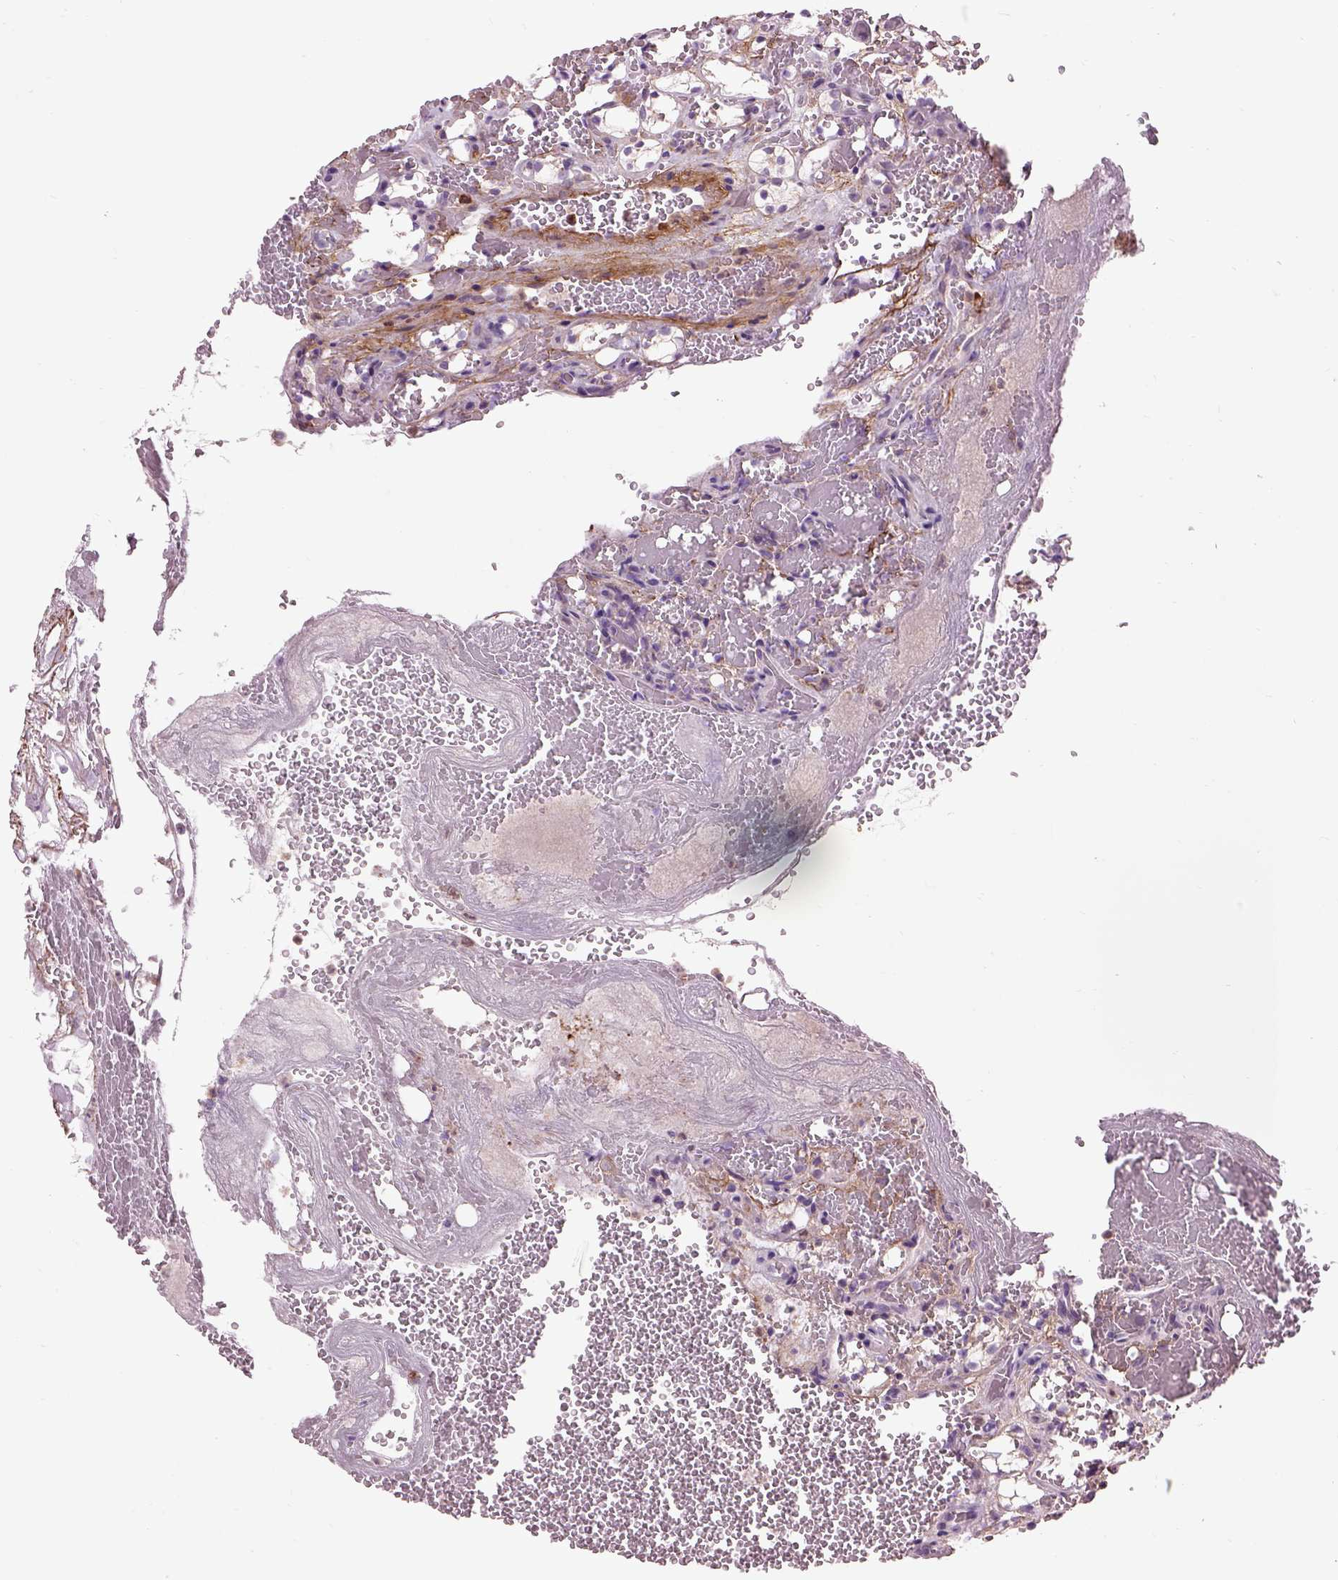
{"staining": {"intensity": "negative", "quantity": "none", "location": "none"}, "tissue": "renal cancer", "cell_type": "Tumor cells", "image_type": "cancer", "snomed": [{"axis": "morphology", "description": "Adenocarcinoma, NOS"}, {"axis": "topography", "description": "Kidney"}], "caption": "IHC of human adenocarcinoma (renal) demonstrates no staining in tumor cells. (Immunohistochemistry, brightfield microscopy, high magnification).", "gene": "EMILIN2", "patient": {"sex": "female", "age": 69}}